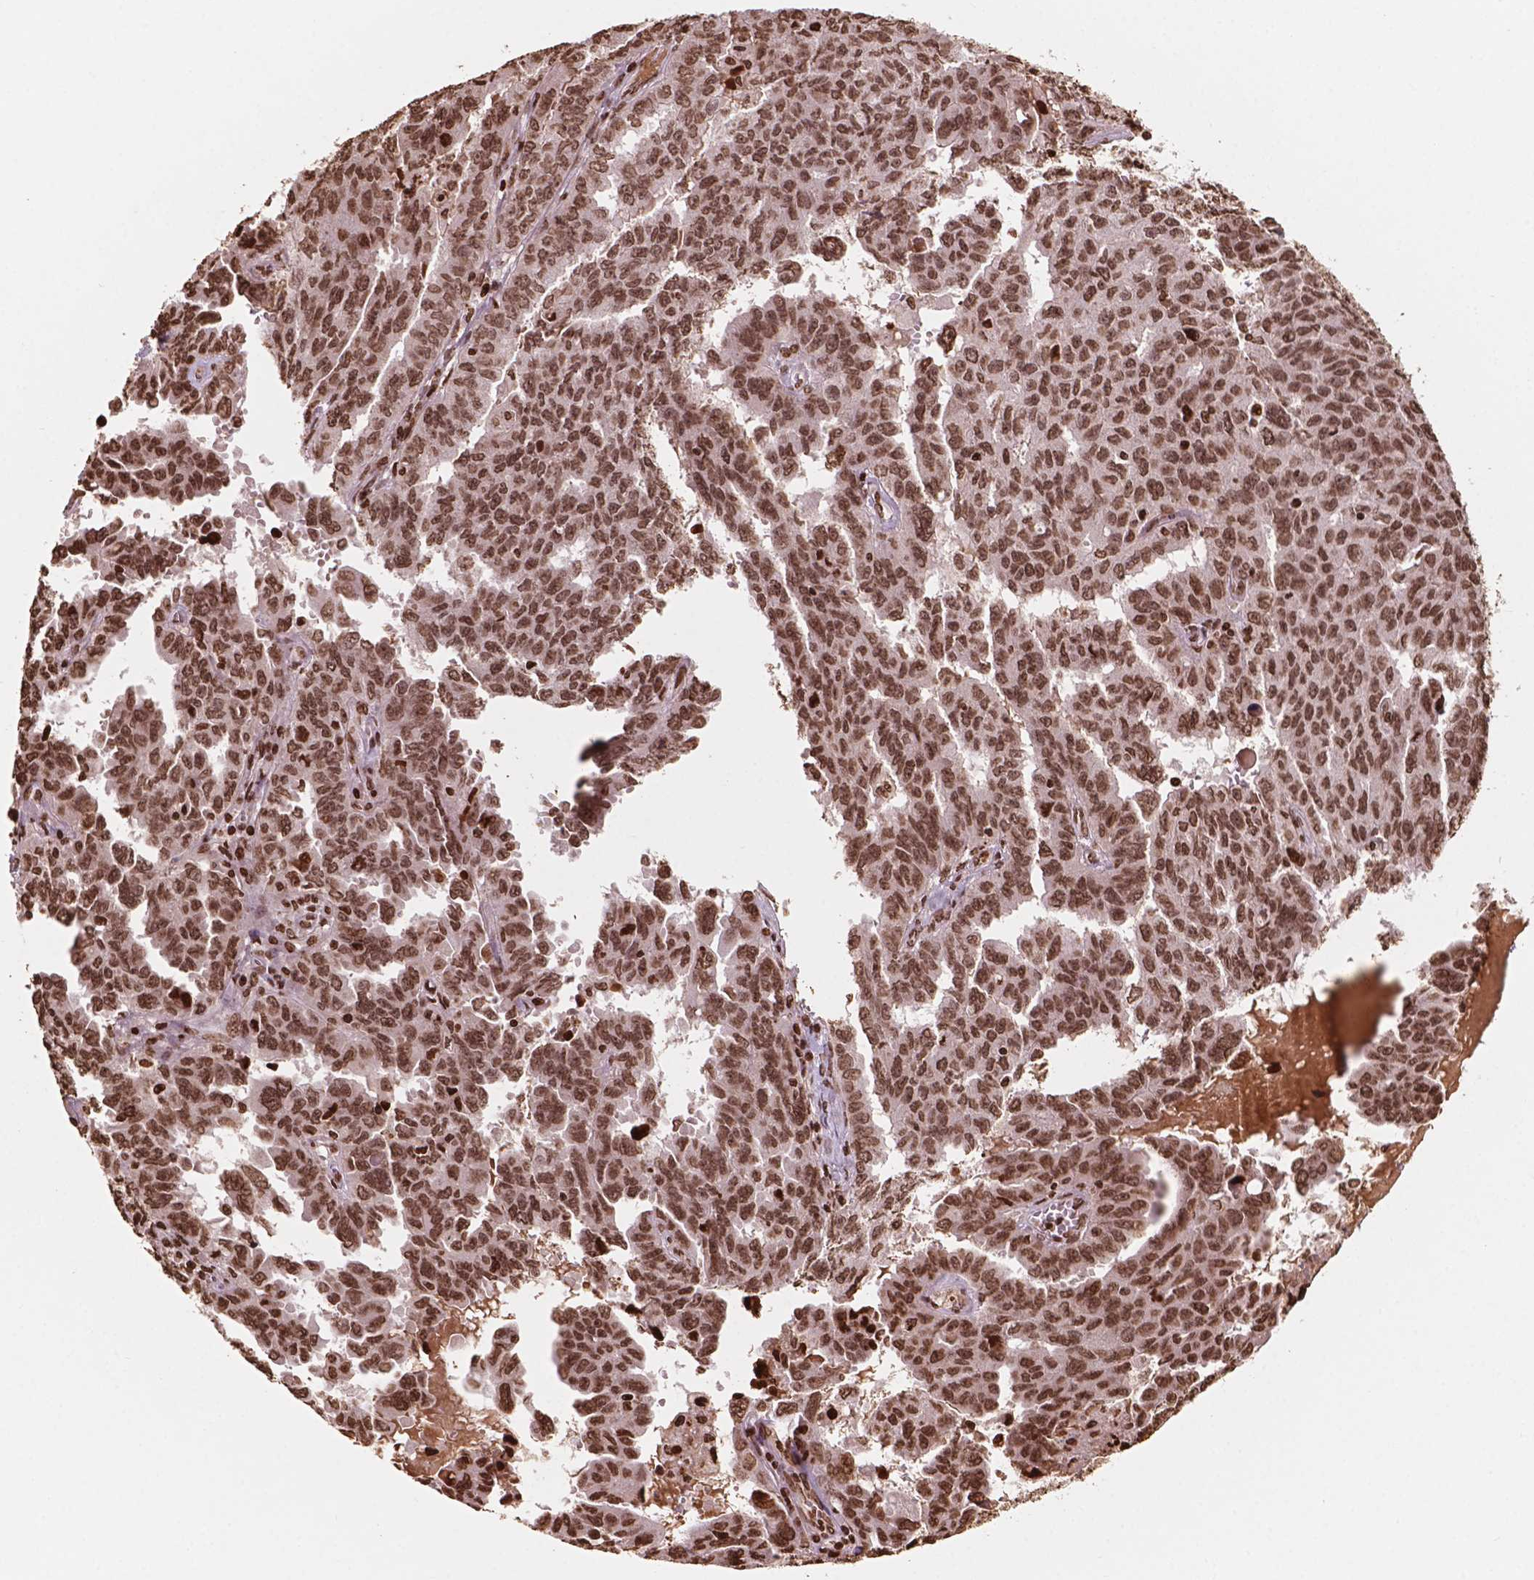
{"staining": {"intensity": "strong", "quantity": ">75%", "location": "nuclear"}, "tissue": "ovarian cancer", "cell_type": "Tumor cells", "image_type": "cancer", "snomed": [{"axis": "morphology", "description": "Adenocarcinoma, NOS"}, {"axis": "morphology", "description": "Carcinoma, endometroid"}, {"axis": "topography", "description": "Ovary"}], "caption": "About >75% of tumor cells in human ovarian cancer display strong nuclear protein staining as visualized by brown immunohistochemical staining.", "gene": "H3C7", "patient": {"sex": "female", "age": 72}}